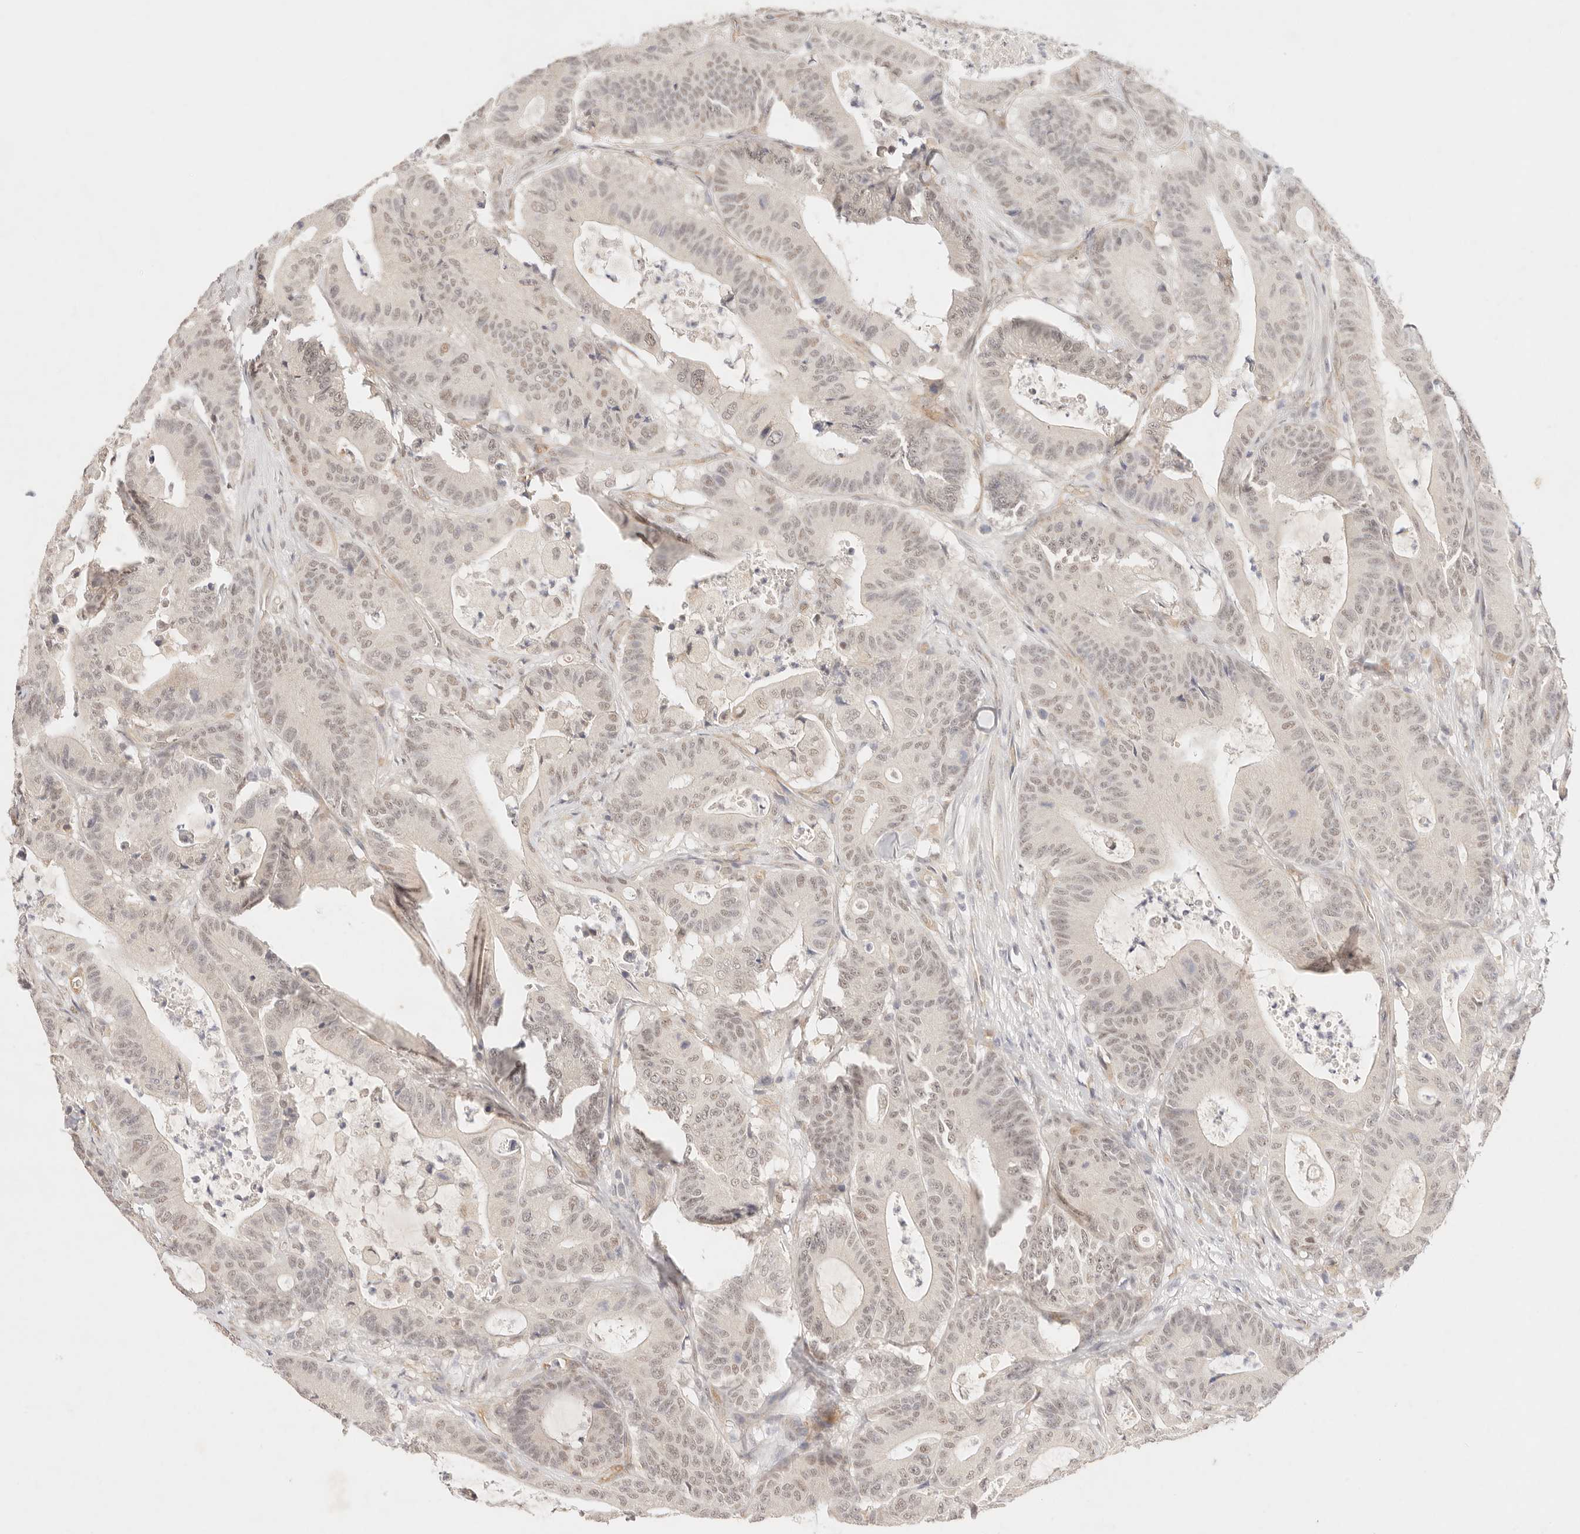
{"staining": {"intensity": "weak", "quantity": "<25%", "location": "nuclear"}, "tissue": "colorectal cancer", "cell_type": "Tumor cells", "image_type": "cancer", "snomed": [{"axis": "morphology", "description": "Adenocarcinoma, NOS"}, {"axis": "topography", "description": "Colon"}], "caption": "A histopathology image of human colorectal cancer is negative for staining in tumor cells. The staining was performed using DAB to visualize the protein expression in brown, while the nuclei were stained in blue with hematoxylin (Magnification: 20x).", "gene": "GPR156", "patient": {"sex": "female", "age": 84}}